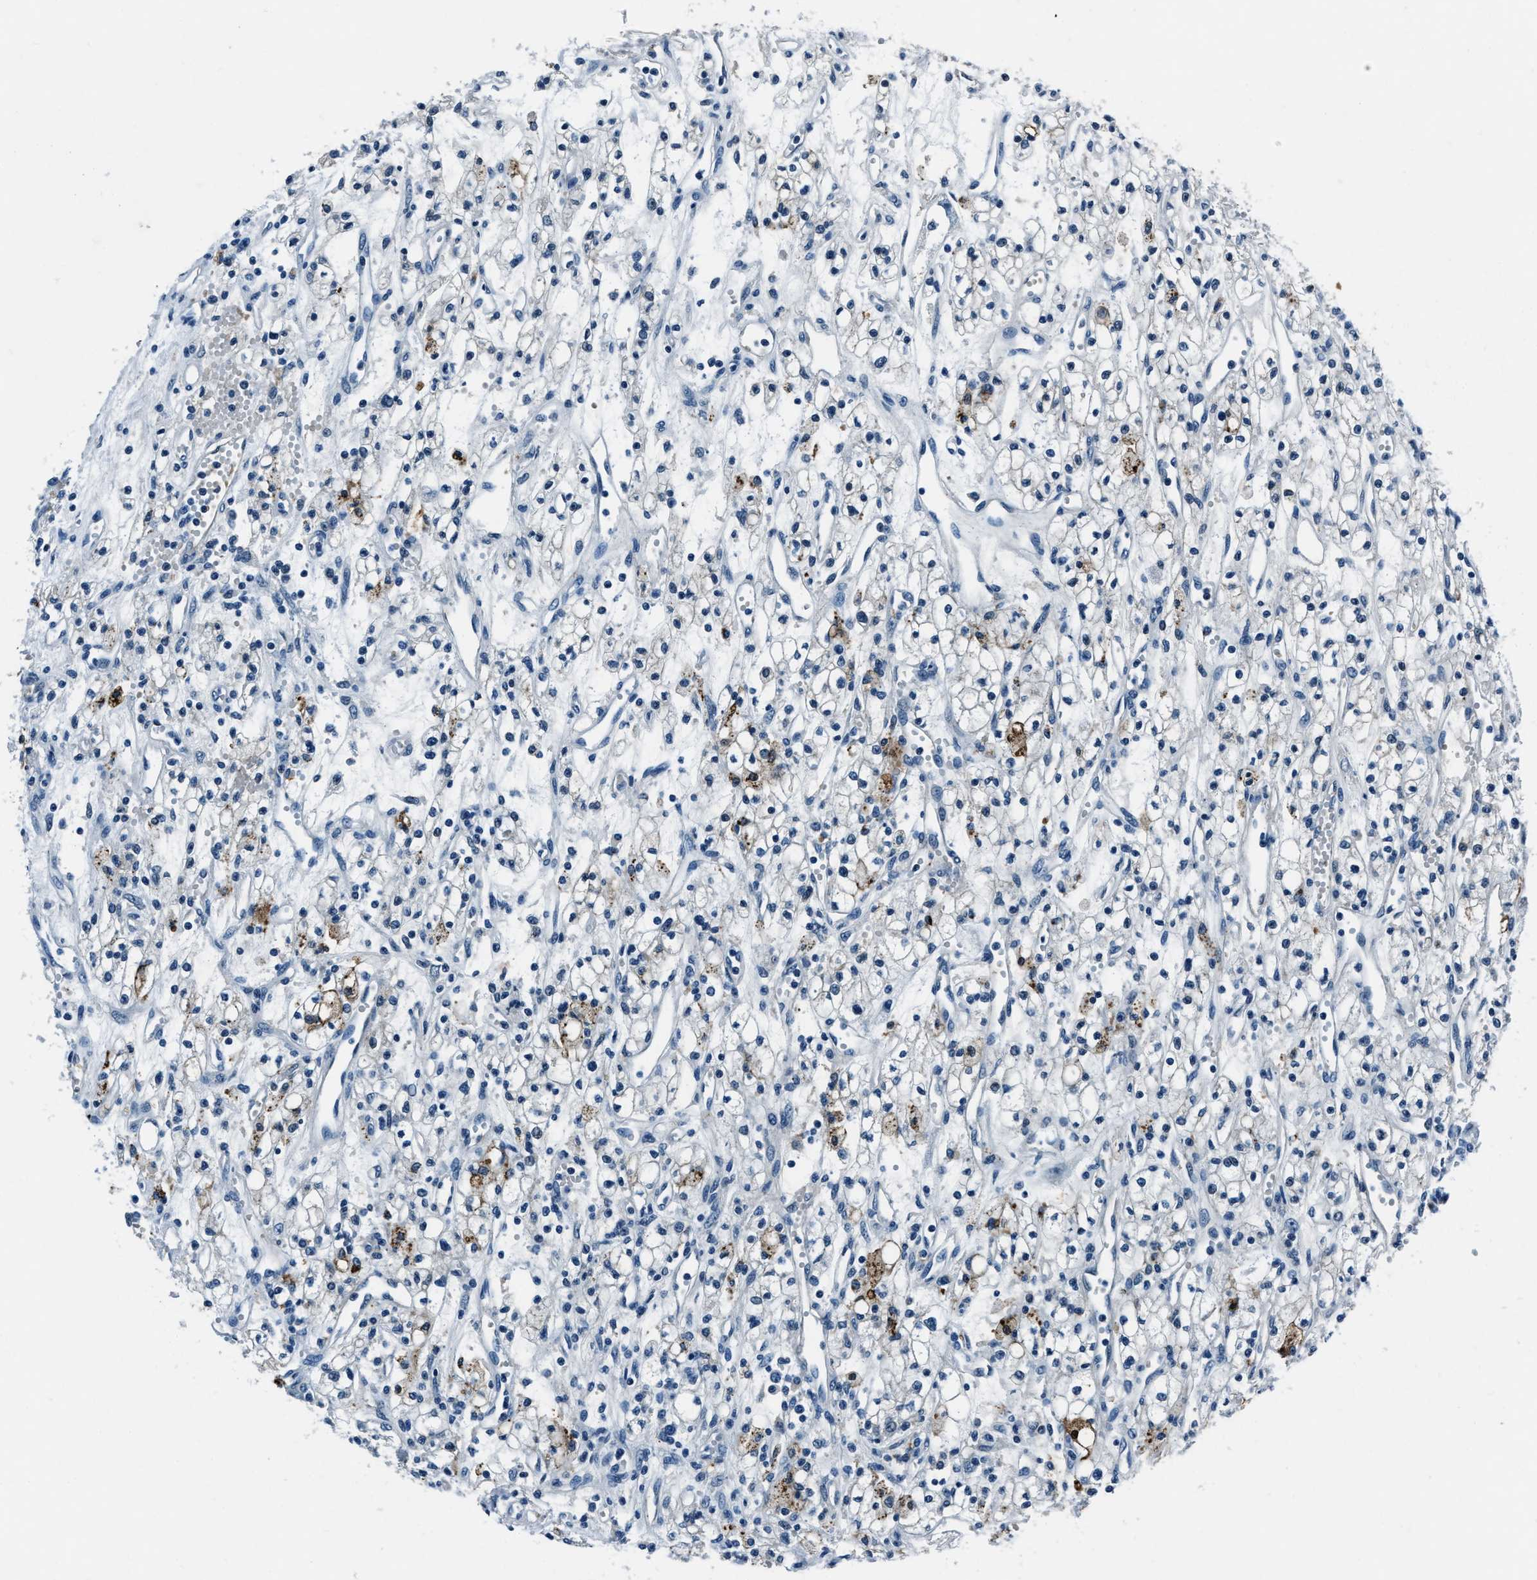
{"staining": {"intensity": "moderate", "quantity": "<25%", "location": "cytoplasmic/membranous"}, "tissue": "renal cancer", "cell_type": "Tumor cells", "image_type": "cancer", "snomed": [{"axis": "morphology", "description": "Adenocarcinoma, NOS"}, {"axis": "topography", "description": "Kidney"}], "caption": "There is low levels of moderate cytoplasmic/membranous expression in tumor cells of adenocarcinoma (renal), as demonstrated by immunohistochemical staining (brown color).", "gene": "PTPDC1", "patient": {"sex": "male", "age": 59}}